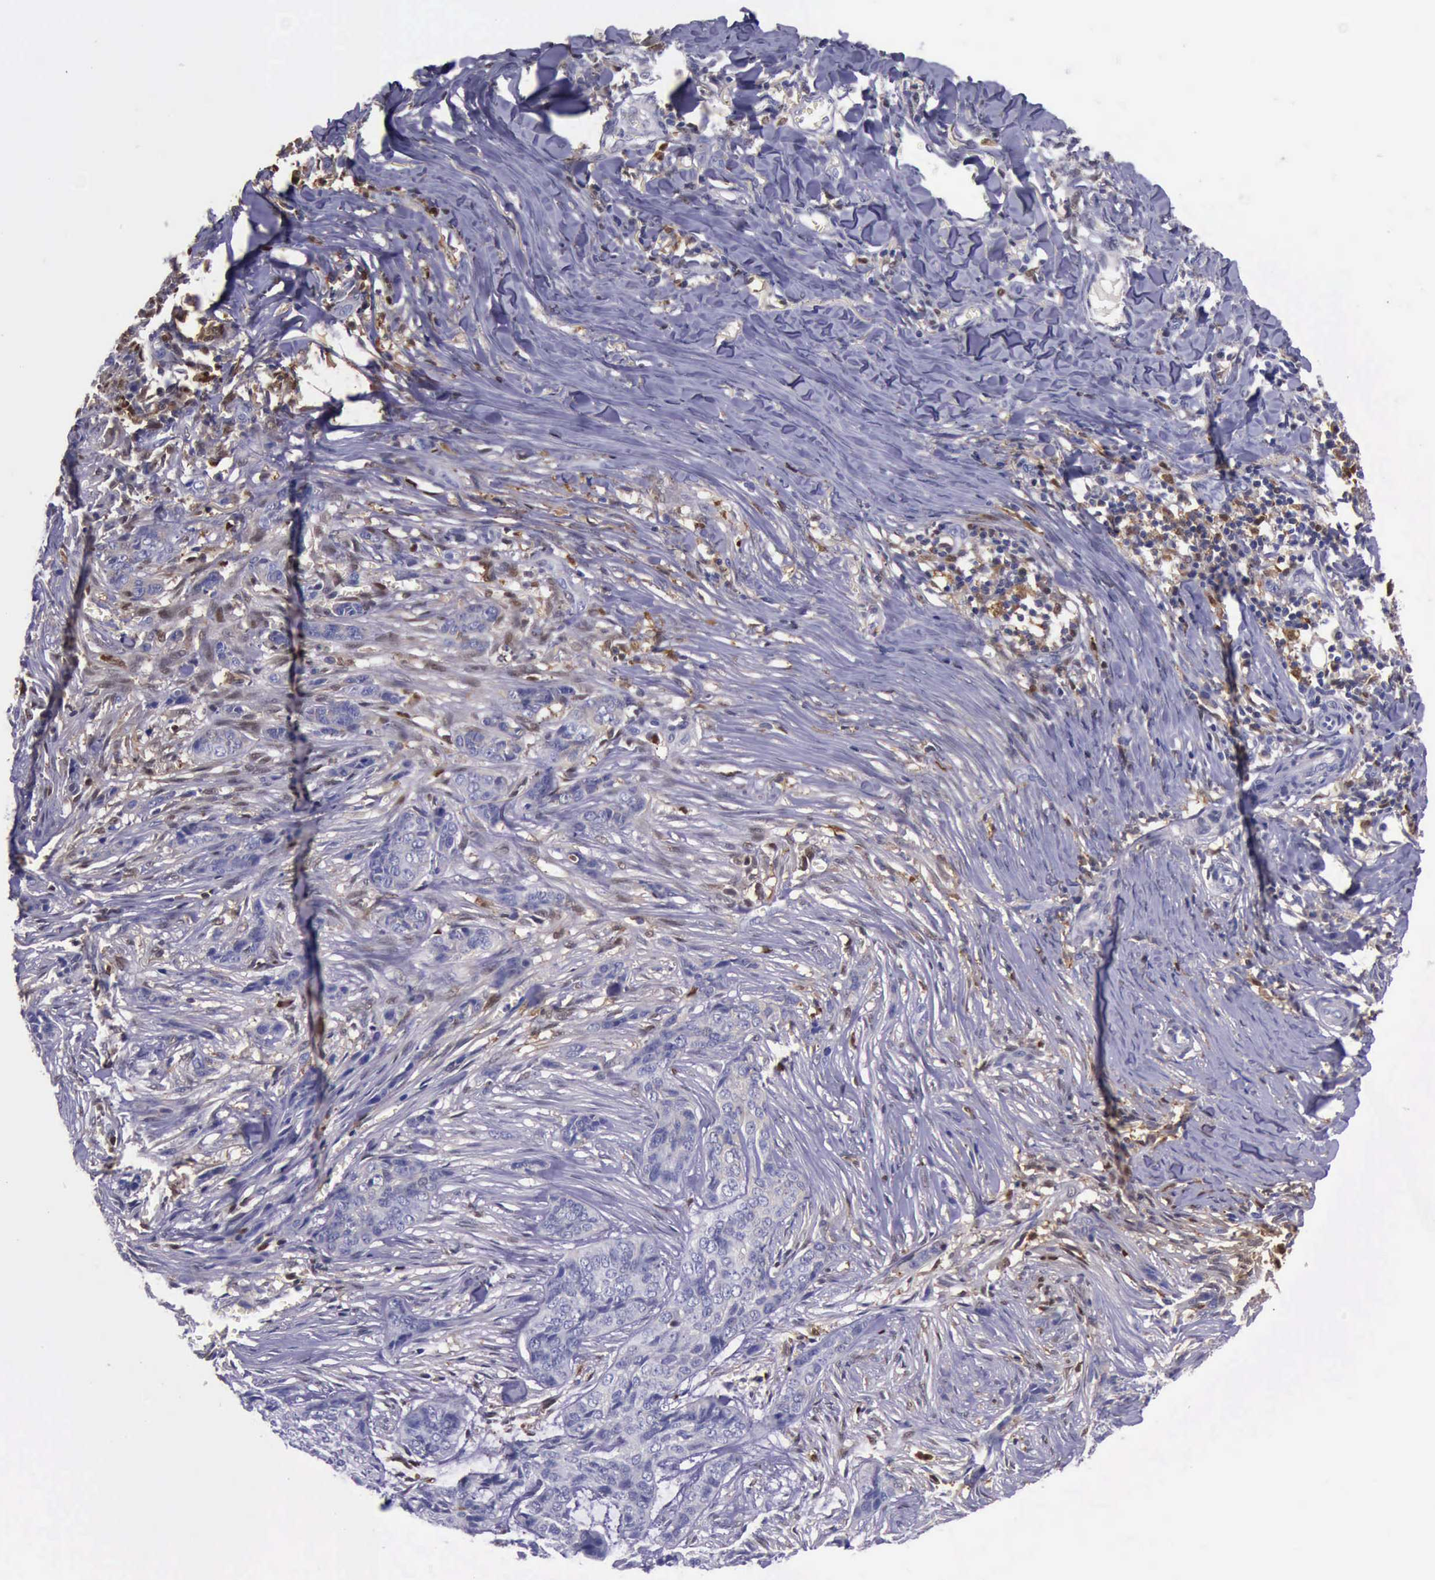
{"staining": {"intensity": "weak", "quantity": "<25%", "location": "cytoplasmic/membranous"}, "tissue": "skin cancer", "cell_type": "Tumor cells", "image_type": "cancer", "snomed": [{"axis": "morphology", "description": "Normal tissue, NOS"}, {"axis": "morphology", "description": "Basal cell carcinoma"}, {"axis": "topography", "description": "Skin"}], "caption": "DAB (3,3'-diaminobenzidine) immunohistochemical staining of human skin cancer (basal cell carcinoma) shows no significant positivity in tumor cells.", "gene": "TYMP", "patient": {"sex": "female", "age": 65}}